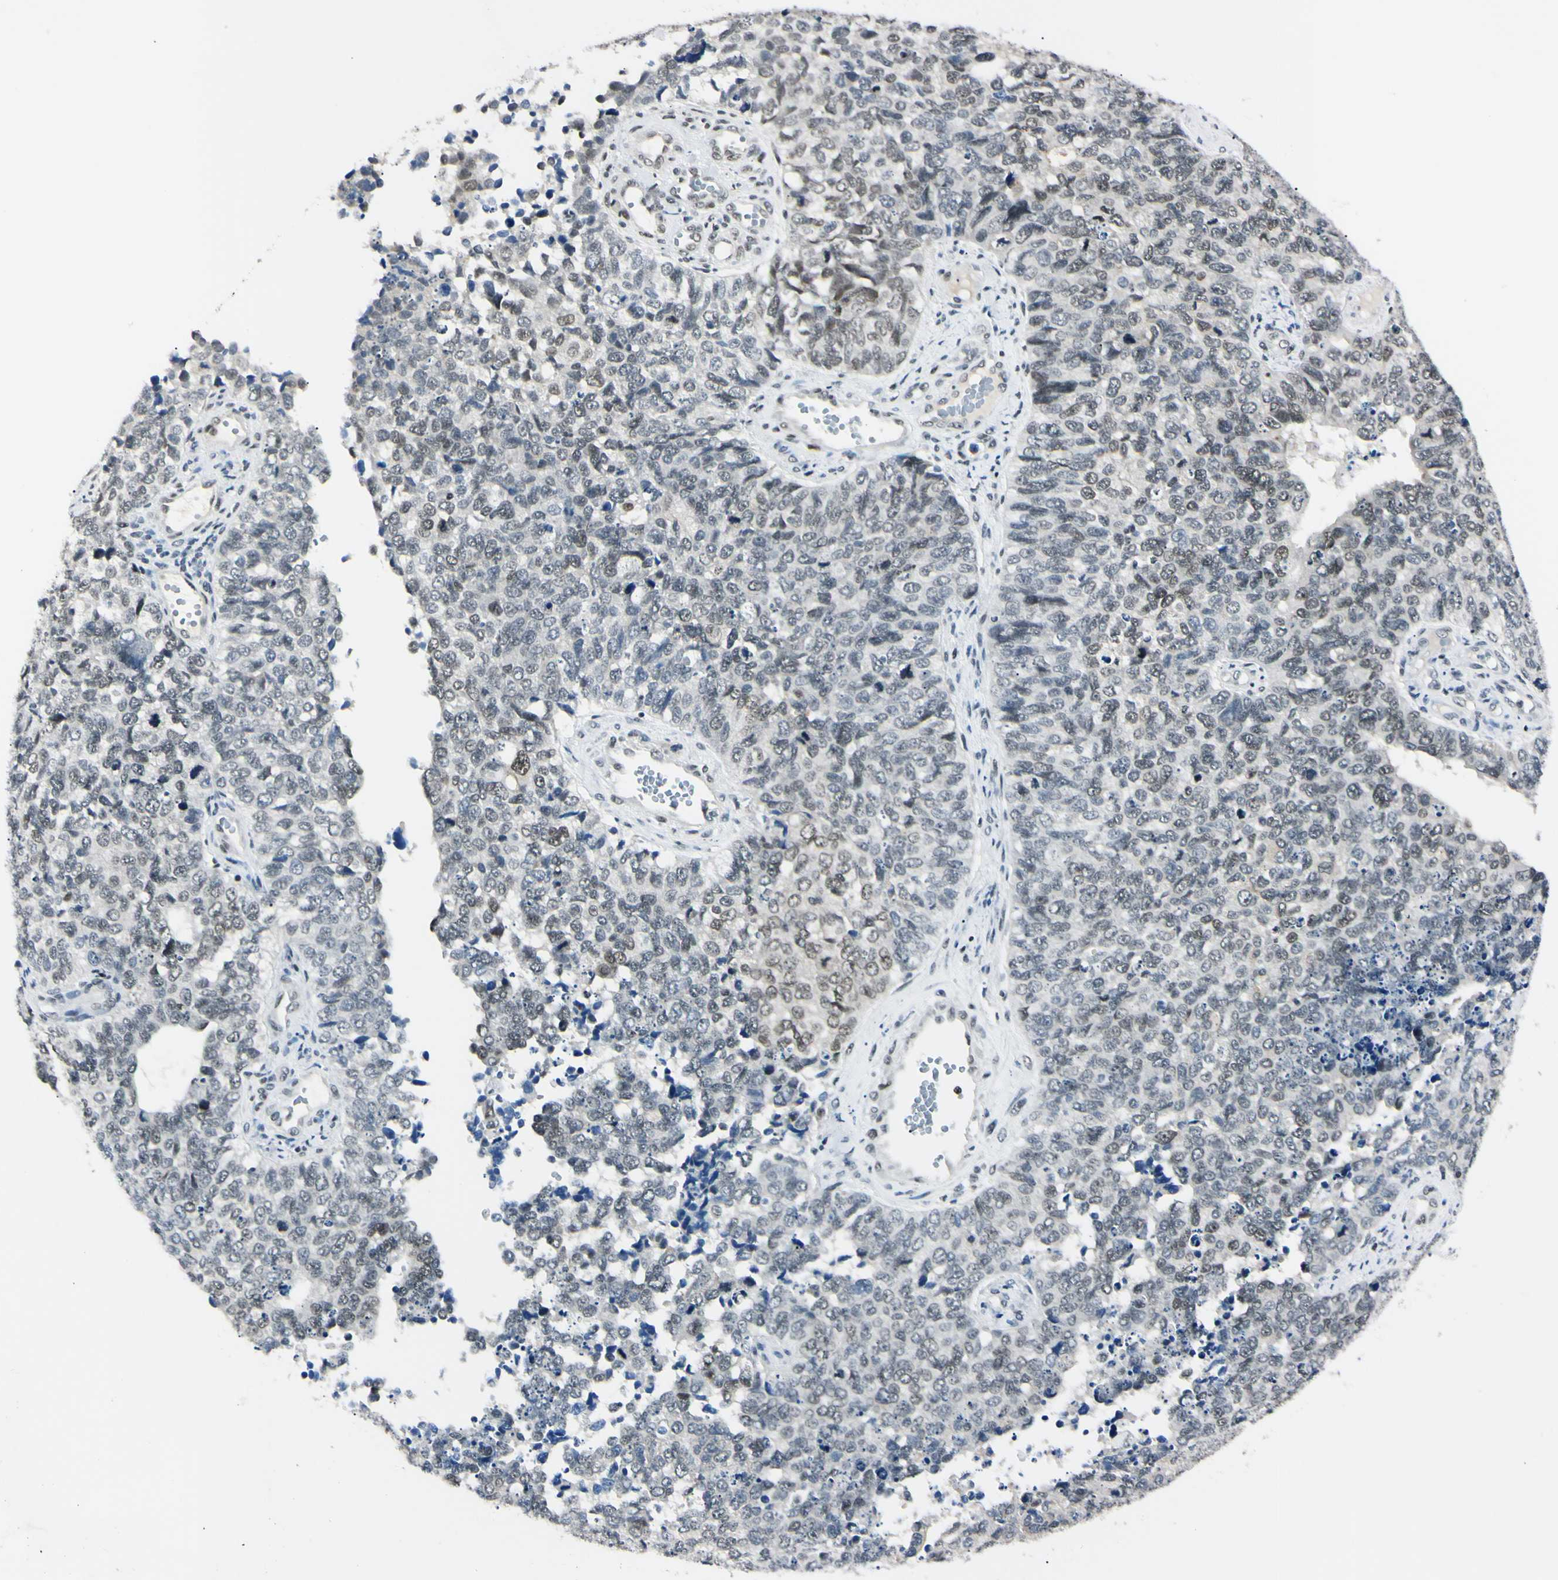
{"staining": {"intensity": "weak", "quantity": "25%-75%", "location": "nuclear"}, "tissue": "cervical cancer", "cell_type": "Tumor cells", "image_type": "cancer", "snomed": [{"axis": "morphology", "description": "Squamous cell carcinoma, NOS"}, {"axis": "topography", "description": "Cervix"}], "caption": "Weak nuclear protein staining is seen in about 25%-75% of tumor cells in cervical squamous cell carcinoma.", "gene": "C1orf174", "patient": {"sex": "female", "age": 63}}